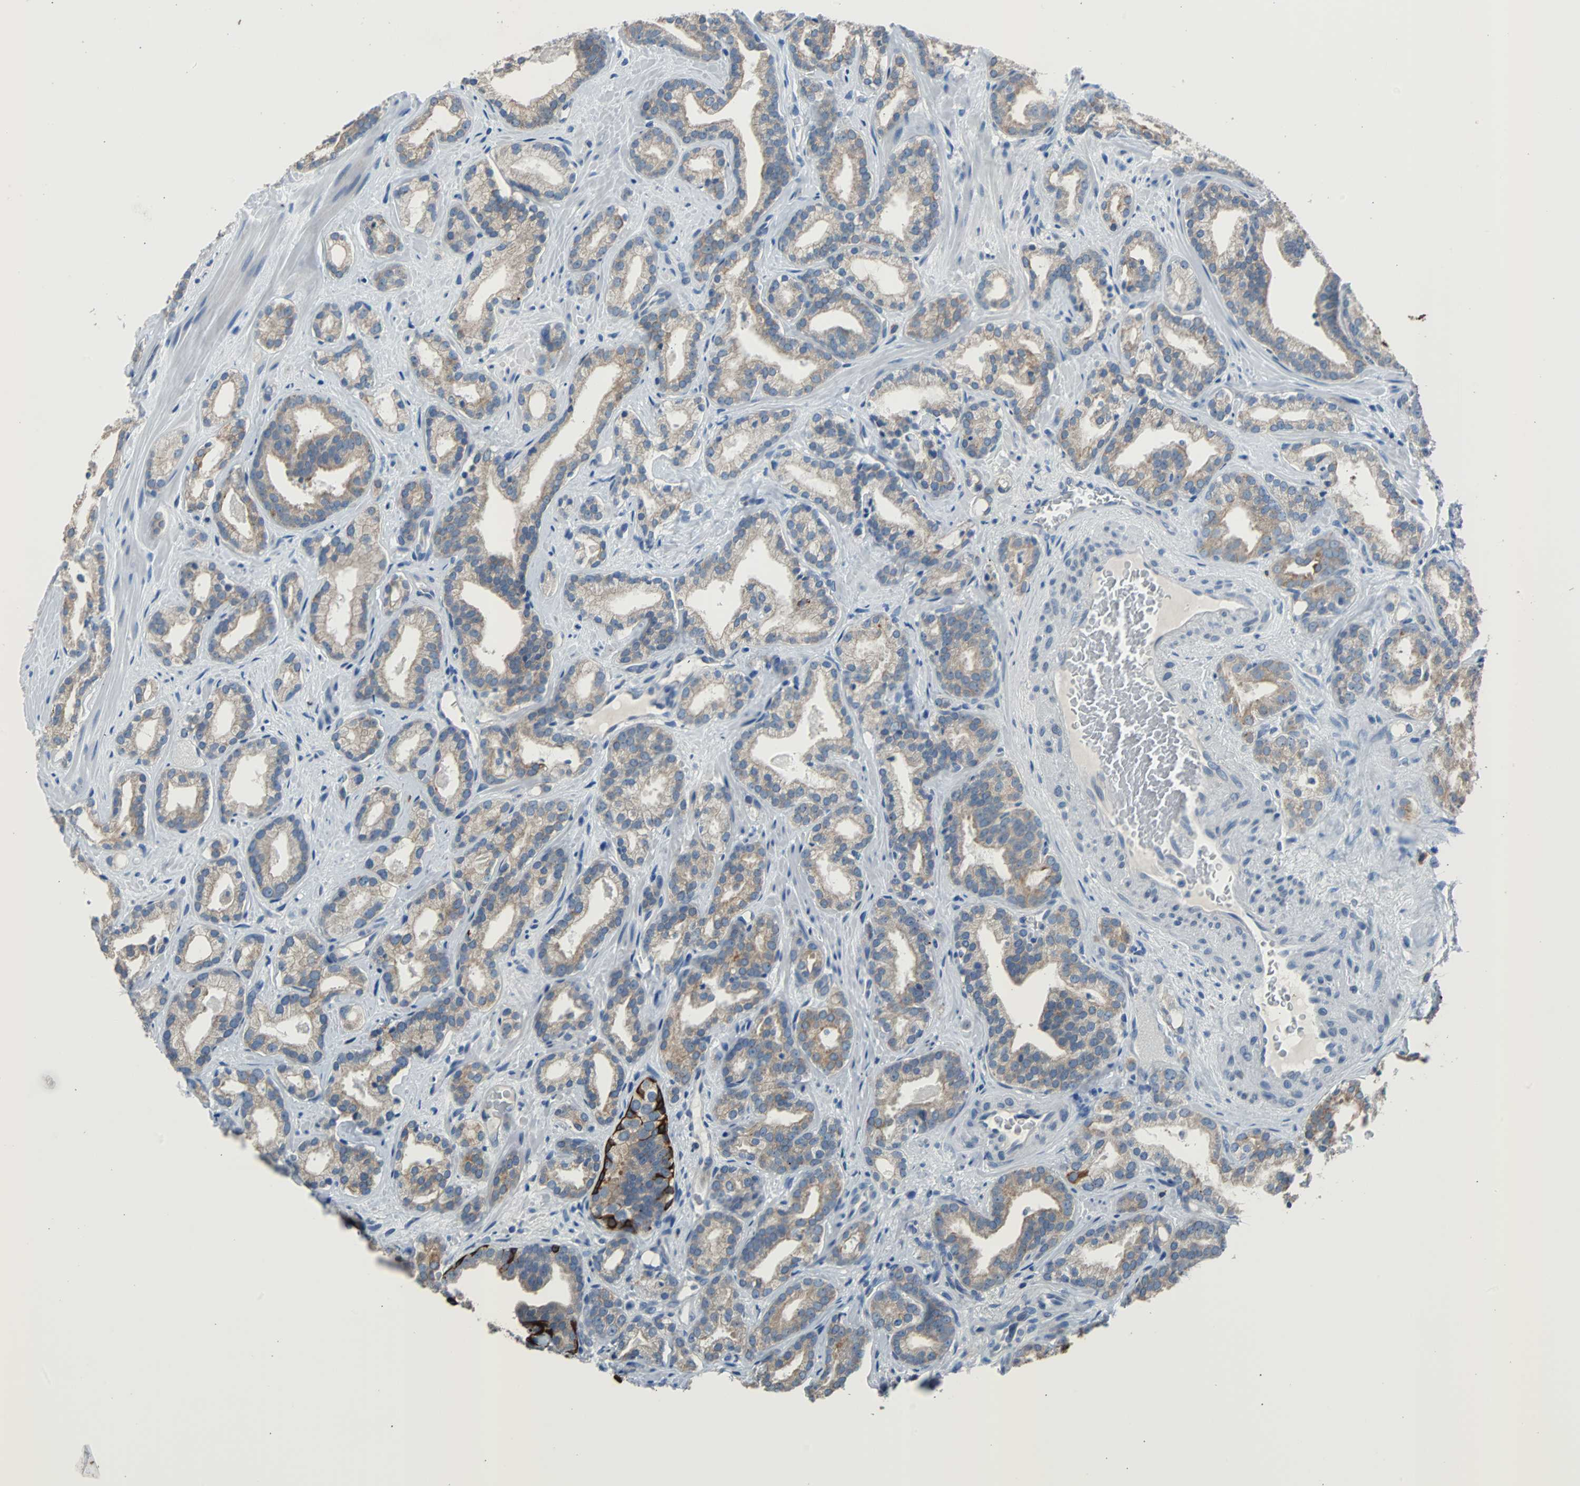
{"staining": {"intensity": "moderate", "quantity": ">75%", "location": "cytoplasmic/membranous"}, "tissue": "prostate cancer", "cell_type": "Tumor cells", "image_type": "cancer", "snomed": [{"axis": "morphology", "description": "Adenocarcinoma, Low grade"}, {"axis": "topography", "description": "Prostate"}], "caption": "A photomicrograph of human low-grade adenocarcinoma (prostate) stained for a protein shows moderate cytoplasmic/membranous brown staining in tumor cells.", "gene": "KRT7", "patient": {"sex": "male", "age": 63}}